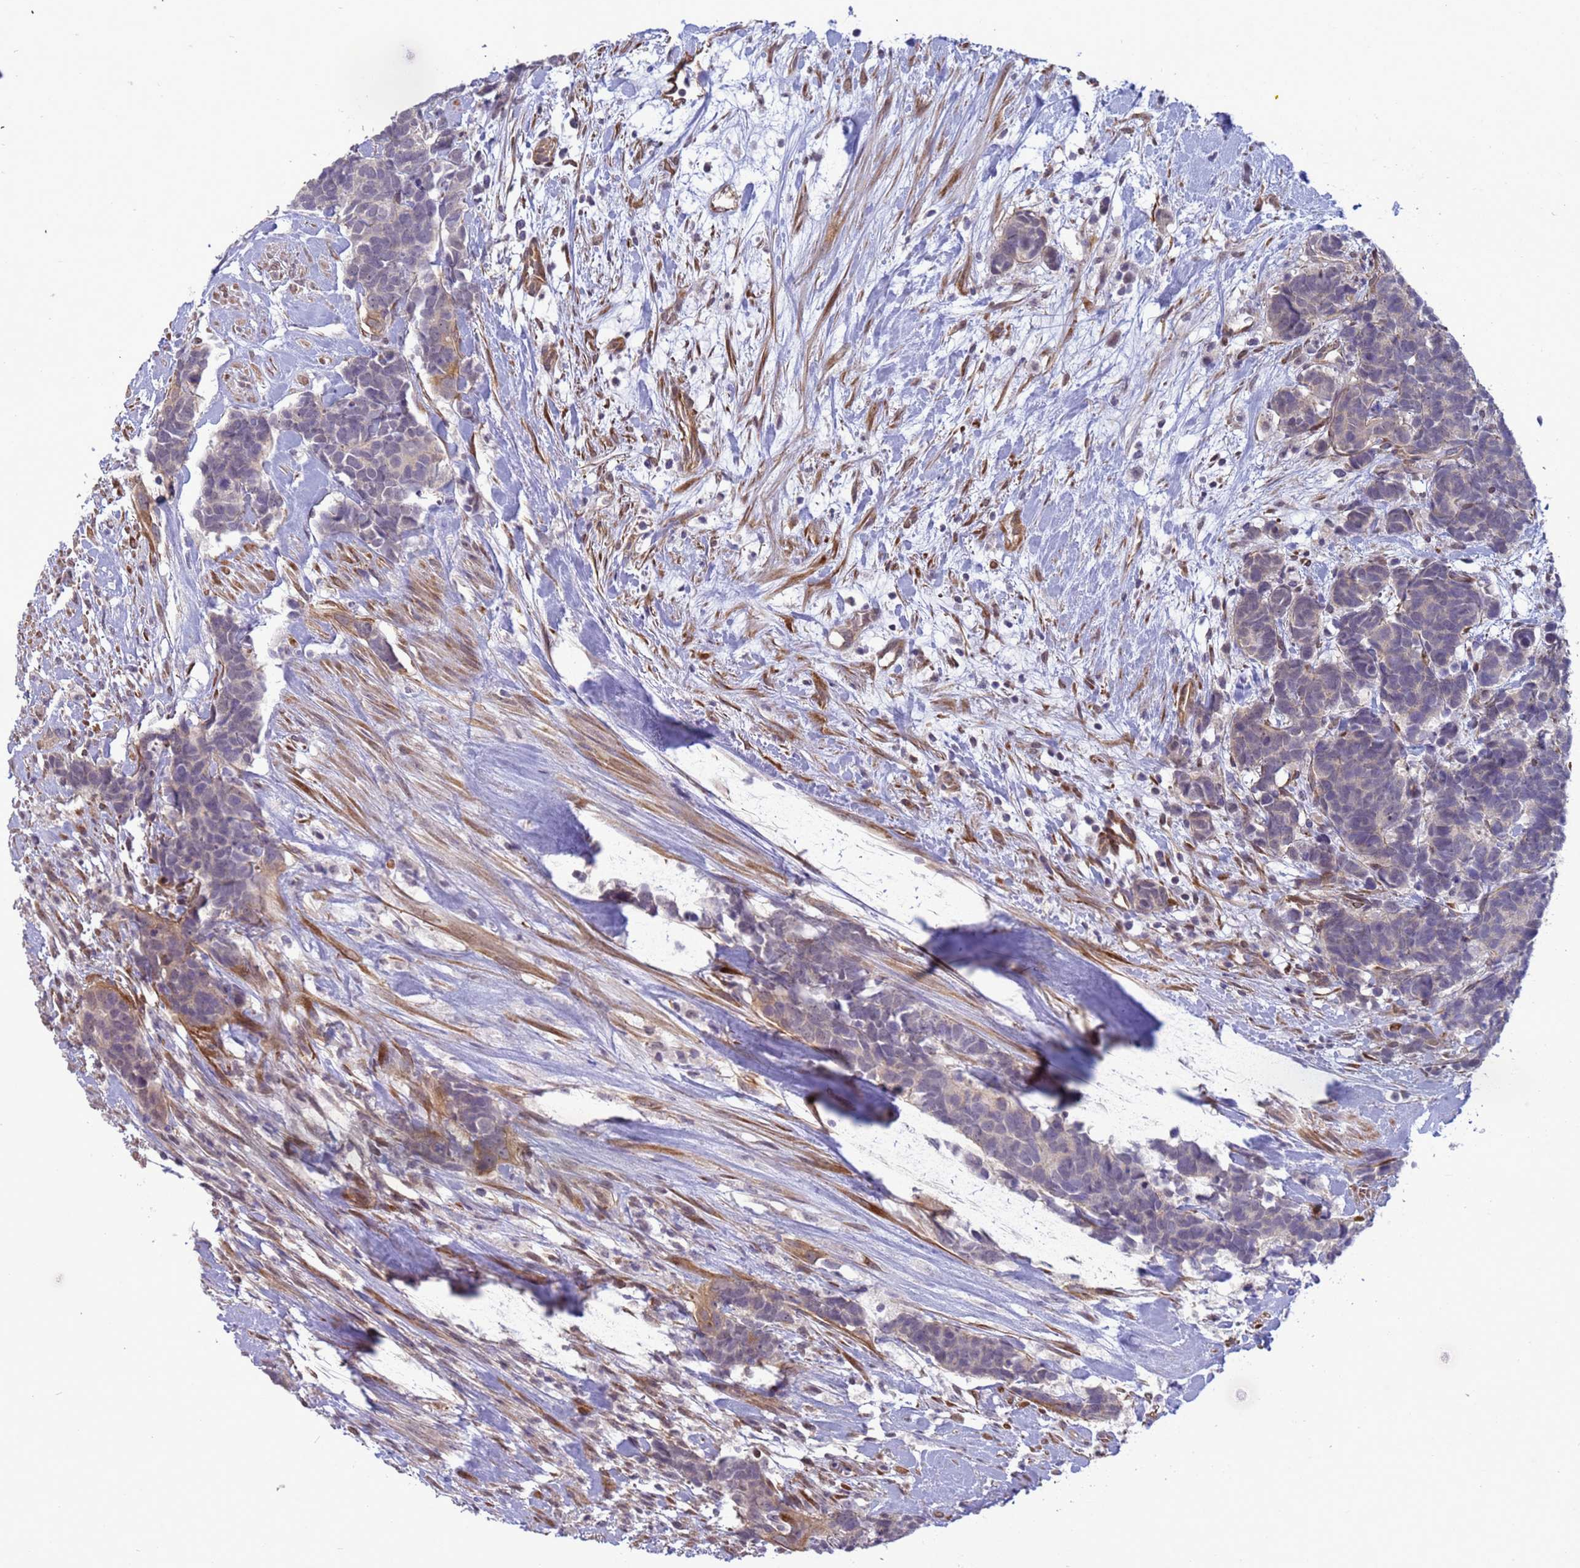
{"staining": {"intensity": "weak", "quantity": "<25%", "location": "cytoplasmic/membranous"}, "tissue": "carcinoid", "cell_type": "Tumor cells", "image_type": "cancer", "snomed": [{"axis": "morphology", "description": "Carcinoma, NOS"}, {"axis": "morphology", "description": "Carcinoid, malignant, NOS"}, {"axis": "topography", "description": "Prostate"}], "caption": "Immunohistochemical staining of human carcinoid reveals no significant staining in tumor cells. Brightfield microscopy of immunohistochemistry stained with DAB (3,3'-diaminobenzidine) (brown) and hematoxylin (blue), captured at high magnification.", "gene": "ITGB4", "patient": {"sex": "male", "age": 57}}